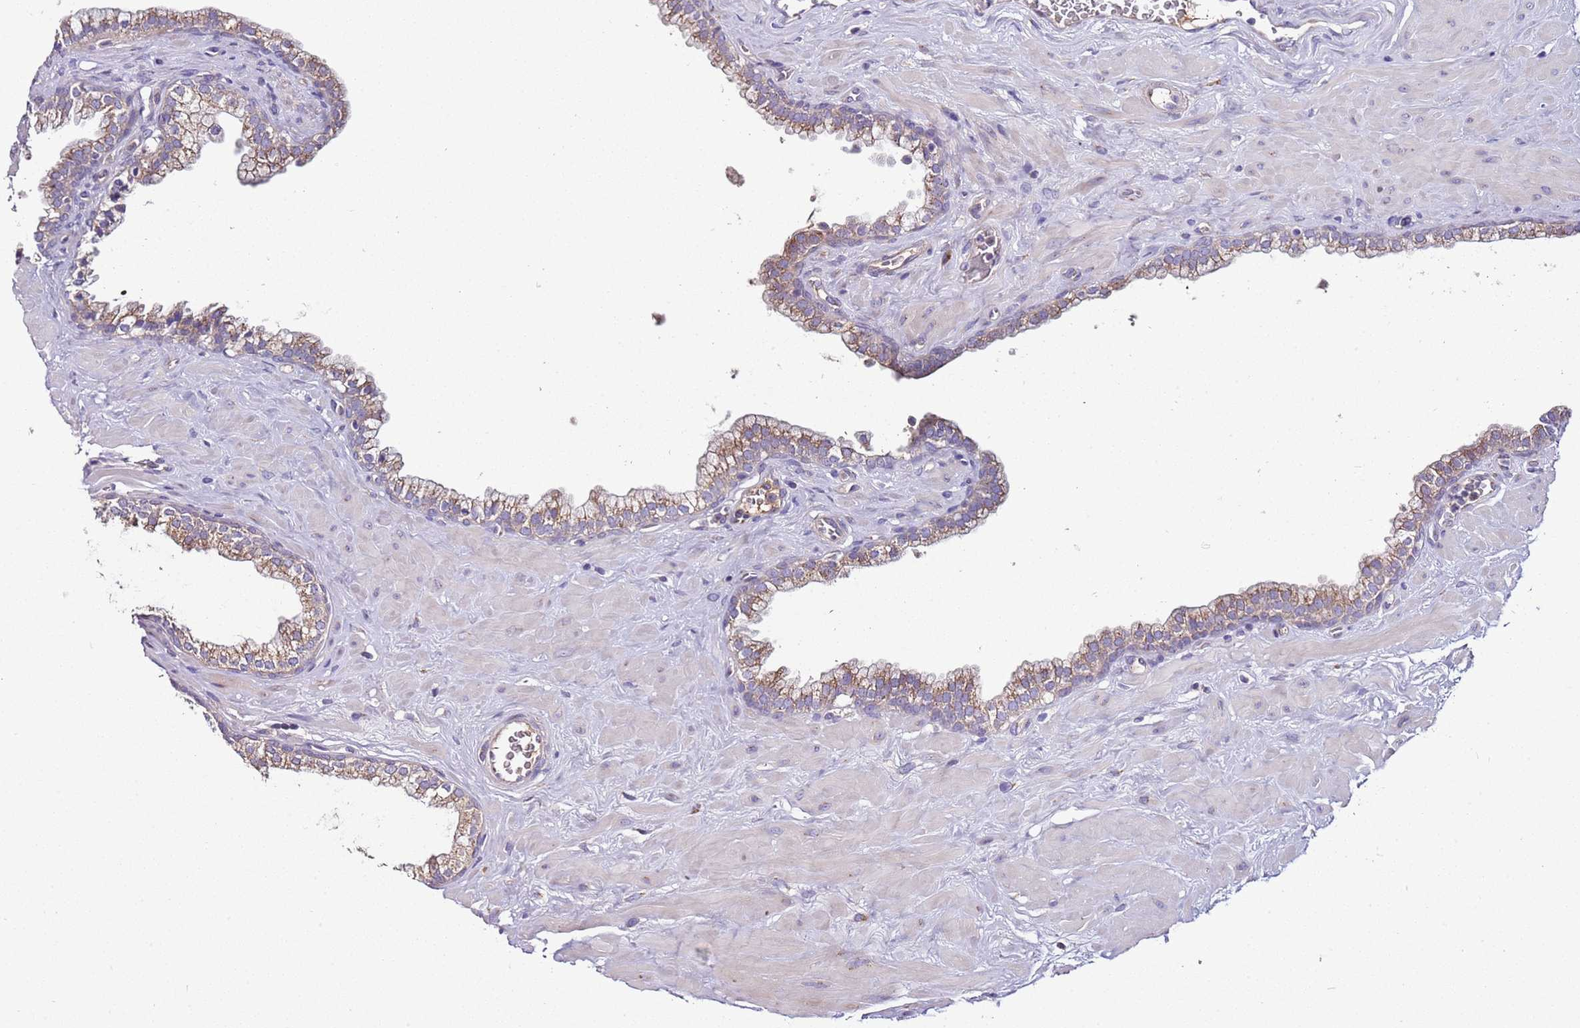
{"staining": {"intensity": "moderate", "quantity": "25%-75%", "location": "cytoplasmic/membranous"}, "tissue": "prostate", "cell_type": "Glandular cells", "image_type": "normal", "snomed": [{"axis": "morphology", "description": "Normal tissue, NOS"}, {"axis": "morphology", "description": "Urothelial carcinoma, Low grade"}, {"axis": "topography", "description": "Urinary bladder"}, {"axis": "topography", "description": "Prostate"}], "caption": "The micrograph shows staining of unremarkable prostate, revealing moderate cytoplasmic/membranous protein positivity (brown color) within glandular cells. The staining is performed using DAB brown chromogen to label protein expression. The nuclei are counter-stained blue using hematoxylin.", "gene": "FAM20A", "patient": {"sex": "male", "age": 60}}